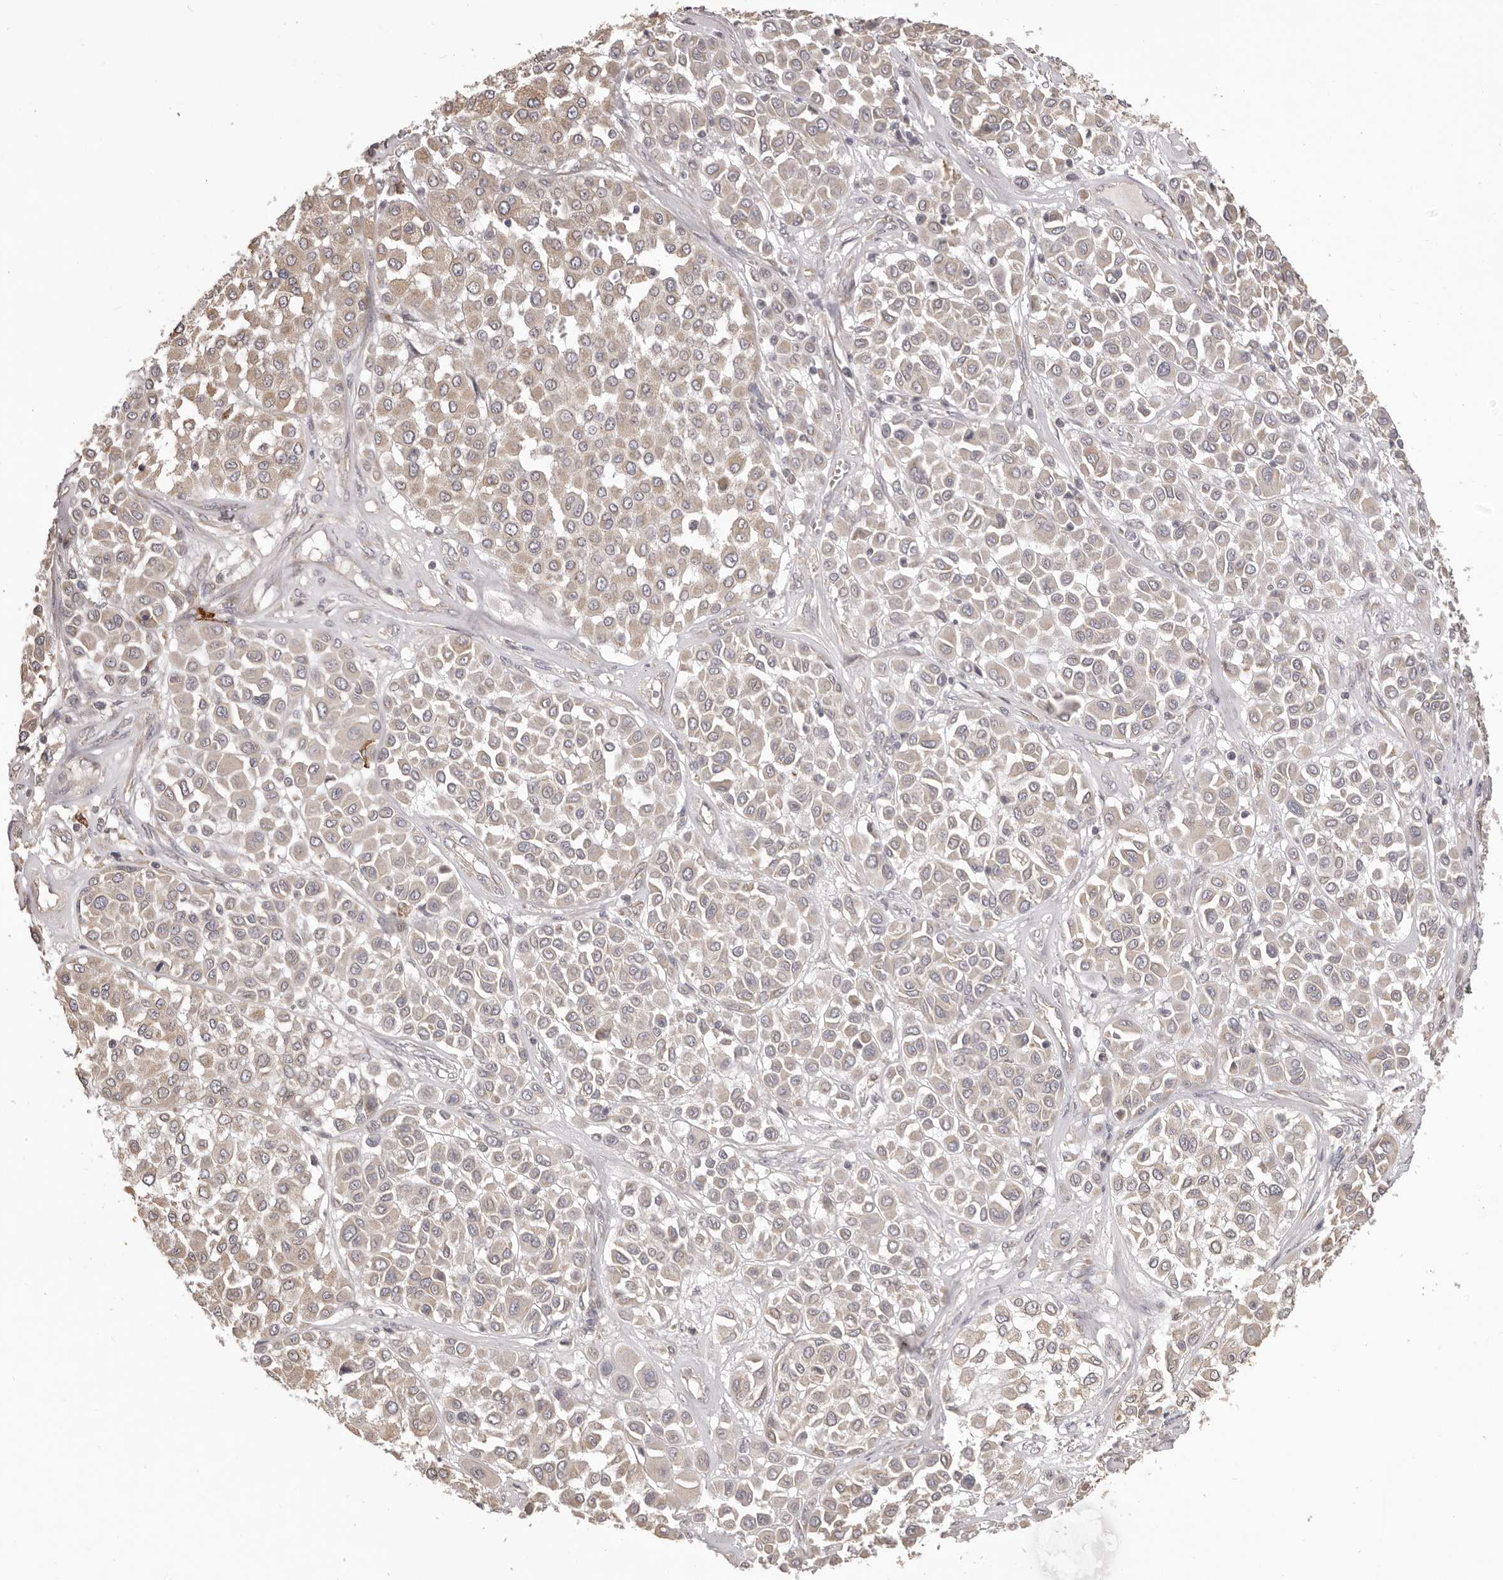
{"staining": {"intensity": "weak", "quantity": ">75%", "location": "cytoplasmic/membranous"}, "tissue": "melanoma", "cell_type": "Tumor cells", "image_type": "cancer", "snomed": [{"axis": "morphology", "description": "Malignant melanoma, Metastatic site"}, {"axis": "topography", "description": "Soft tissue"}], "caption": "High-magnification brightfield microscopy of melanoma stained with DAB (3,3'-diaminobenzidine) (brown) and counterstained with hematoxylin (blue). tumor cells exhibit weak cytoplasmic/membranous expression is appreciated in about>75% of cells.", "gene": "HRH1", "patient": {"sex": "male", "age": 41}}